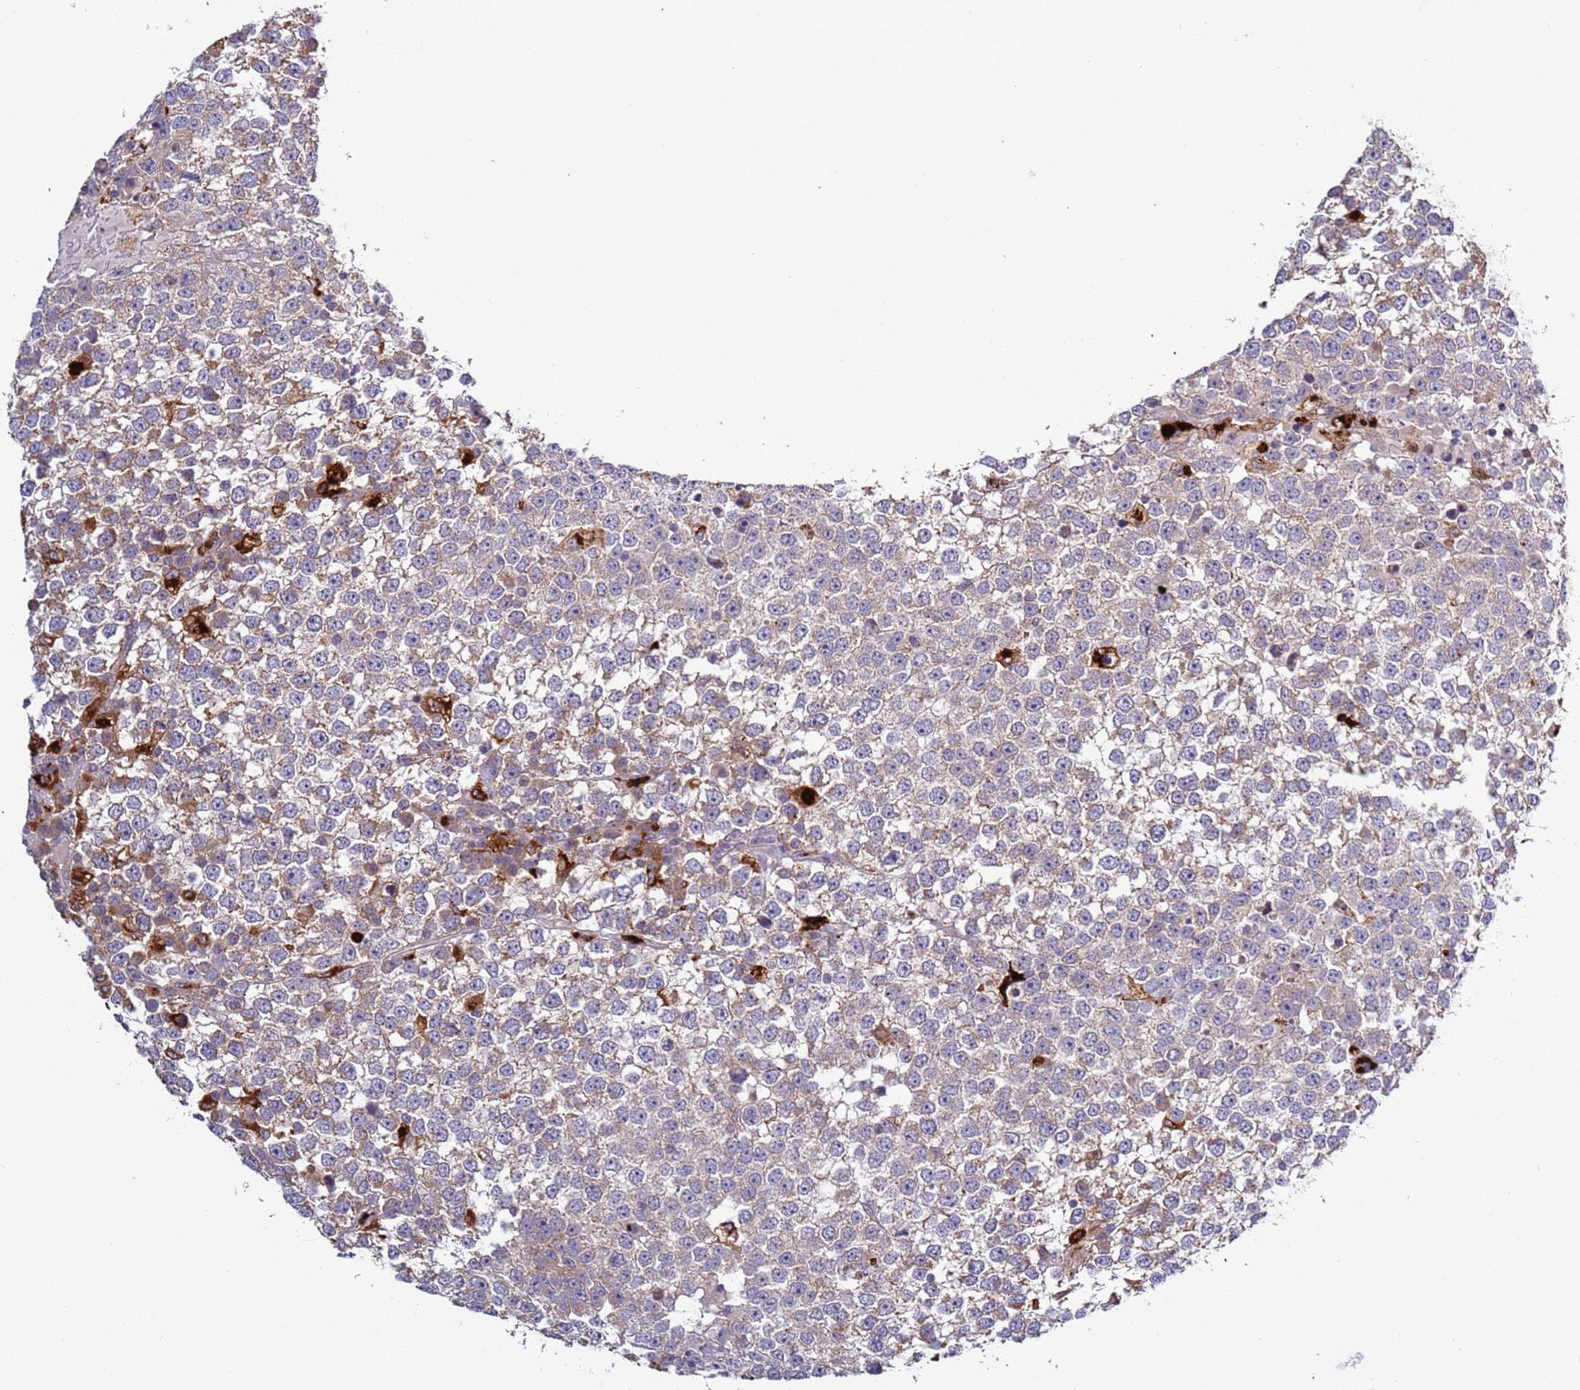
{"staining": {"intensity": "weak", "quantity": "<25%", "location": "cytoplasmic/membranous"}, "tissue": "testis cancer", "cell_type": "Tumor cells", "image_type": "cancer", "snomed": [{"axis": "morphology", "description": "Seminoma, NOS"}, {"axis": "topography", "description": "Testis"}], "caption": "Immunohistochemistry (IHC) of human testis seminoma demonstrates no positivity in tumor cells.", "gene": "VPS36", "patient": {"sex": "male", "age": 65}}